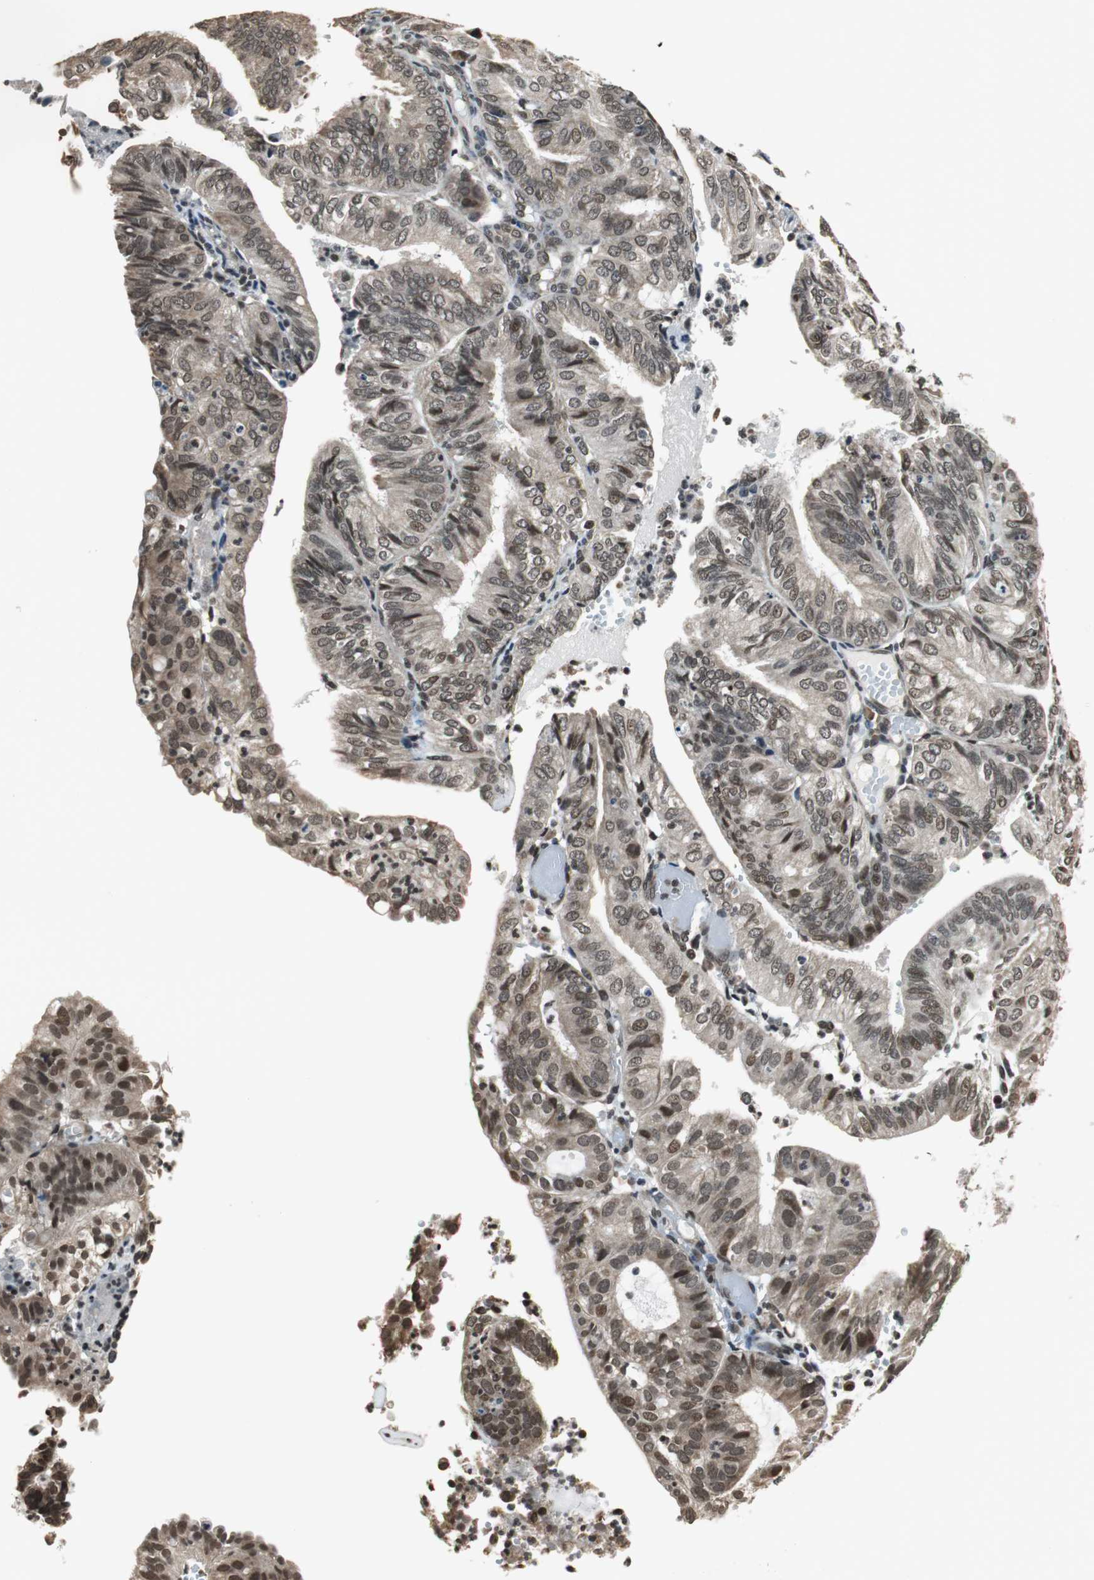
{"staining": {"intensity": "moderate", "quantity": ">75%", "location": "nuclear"}, "tissue": "endometrial cancer", "cell_type": "Tumor cells", "image_type": "cancer", "snomed": [{"axis": "morphology", "description": "Adenocarcinoma, NOS"}, {"axis": "topography", "description": "Uterus"}], "caption": "DAB (3,3'-diaminobenzidine) immunohistochemical staining of human adenocarcinoma (endometrial) shows moderate nuclear protein staining in approximately >75% of tumor cells. The protein is shown in brown color, while the nuclei are stained blue.", "gene": "REST", "patient": {"sex": "female", "age": 60}}